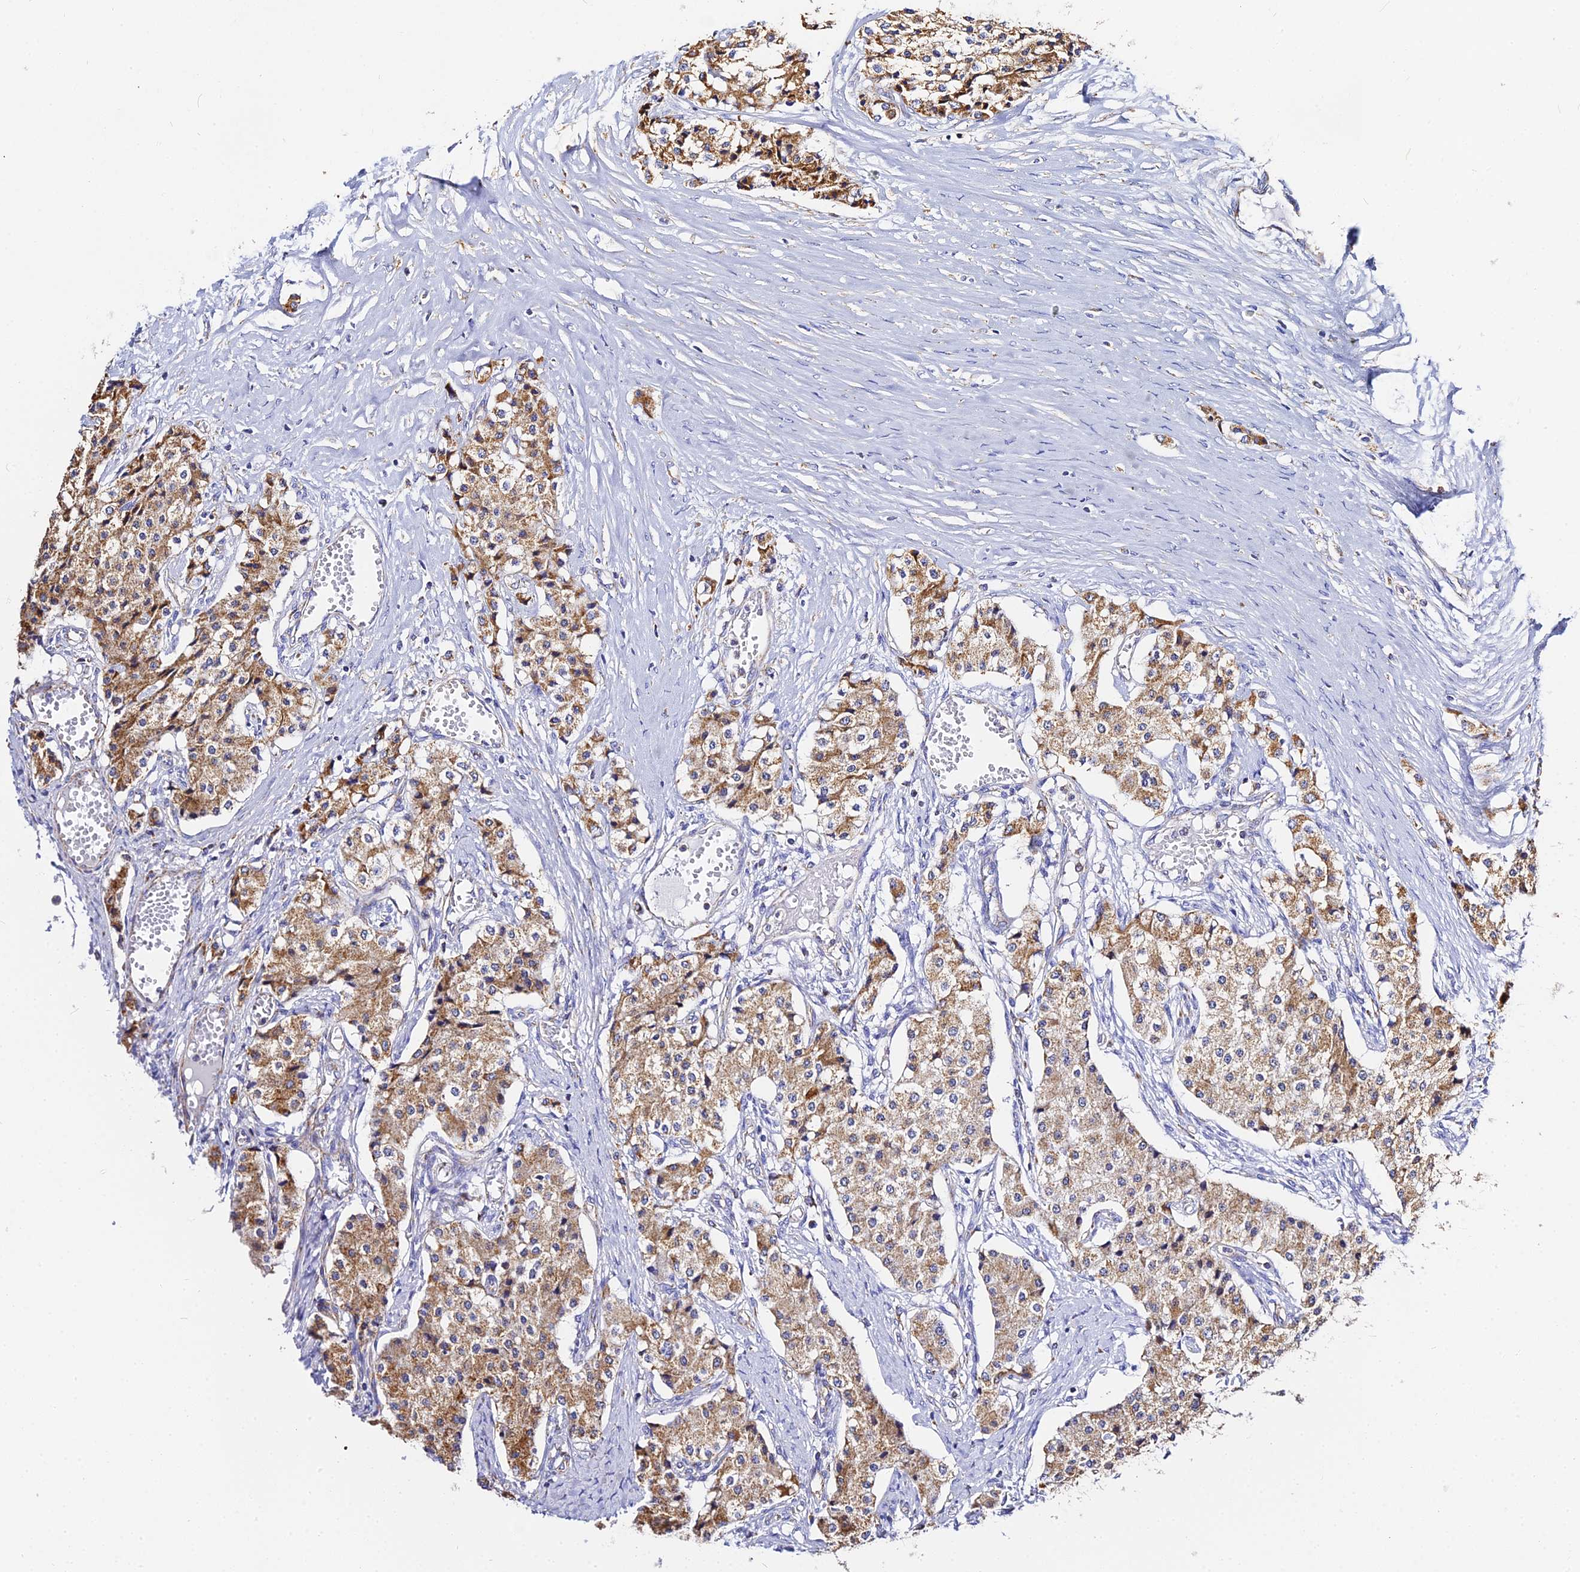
{"staining": {"intensity": "moderate", "quantity": ">75%", "location": "cytoplasmic/membranous"}, "tissue": "carcinoid", "cell_type": "Tumor cells", "image_type": "cancer", "snomed": [{"axis": "morphology", "description": "Carcinoid, malignant, NOS"}, {"axis": "topography", "description": "Colon"}], "caption": "Immunohistochemical staining of human carcinoid (malignant) reveals medium levels of moderate cytoplasmic/membranous staining in approximately >75% of tumor cells. The protein of interest is stained brown, and the nuclei are stained in blue (DAB IHC with brightfield microscopy, high magnification).", "gene": "ZNF573", "patient": {"sex": "female", "age": 52}}